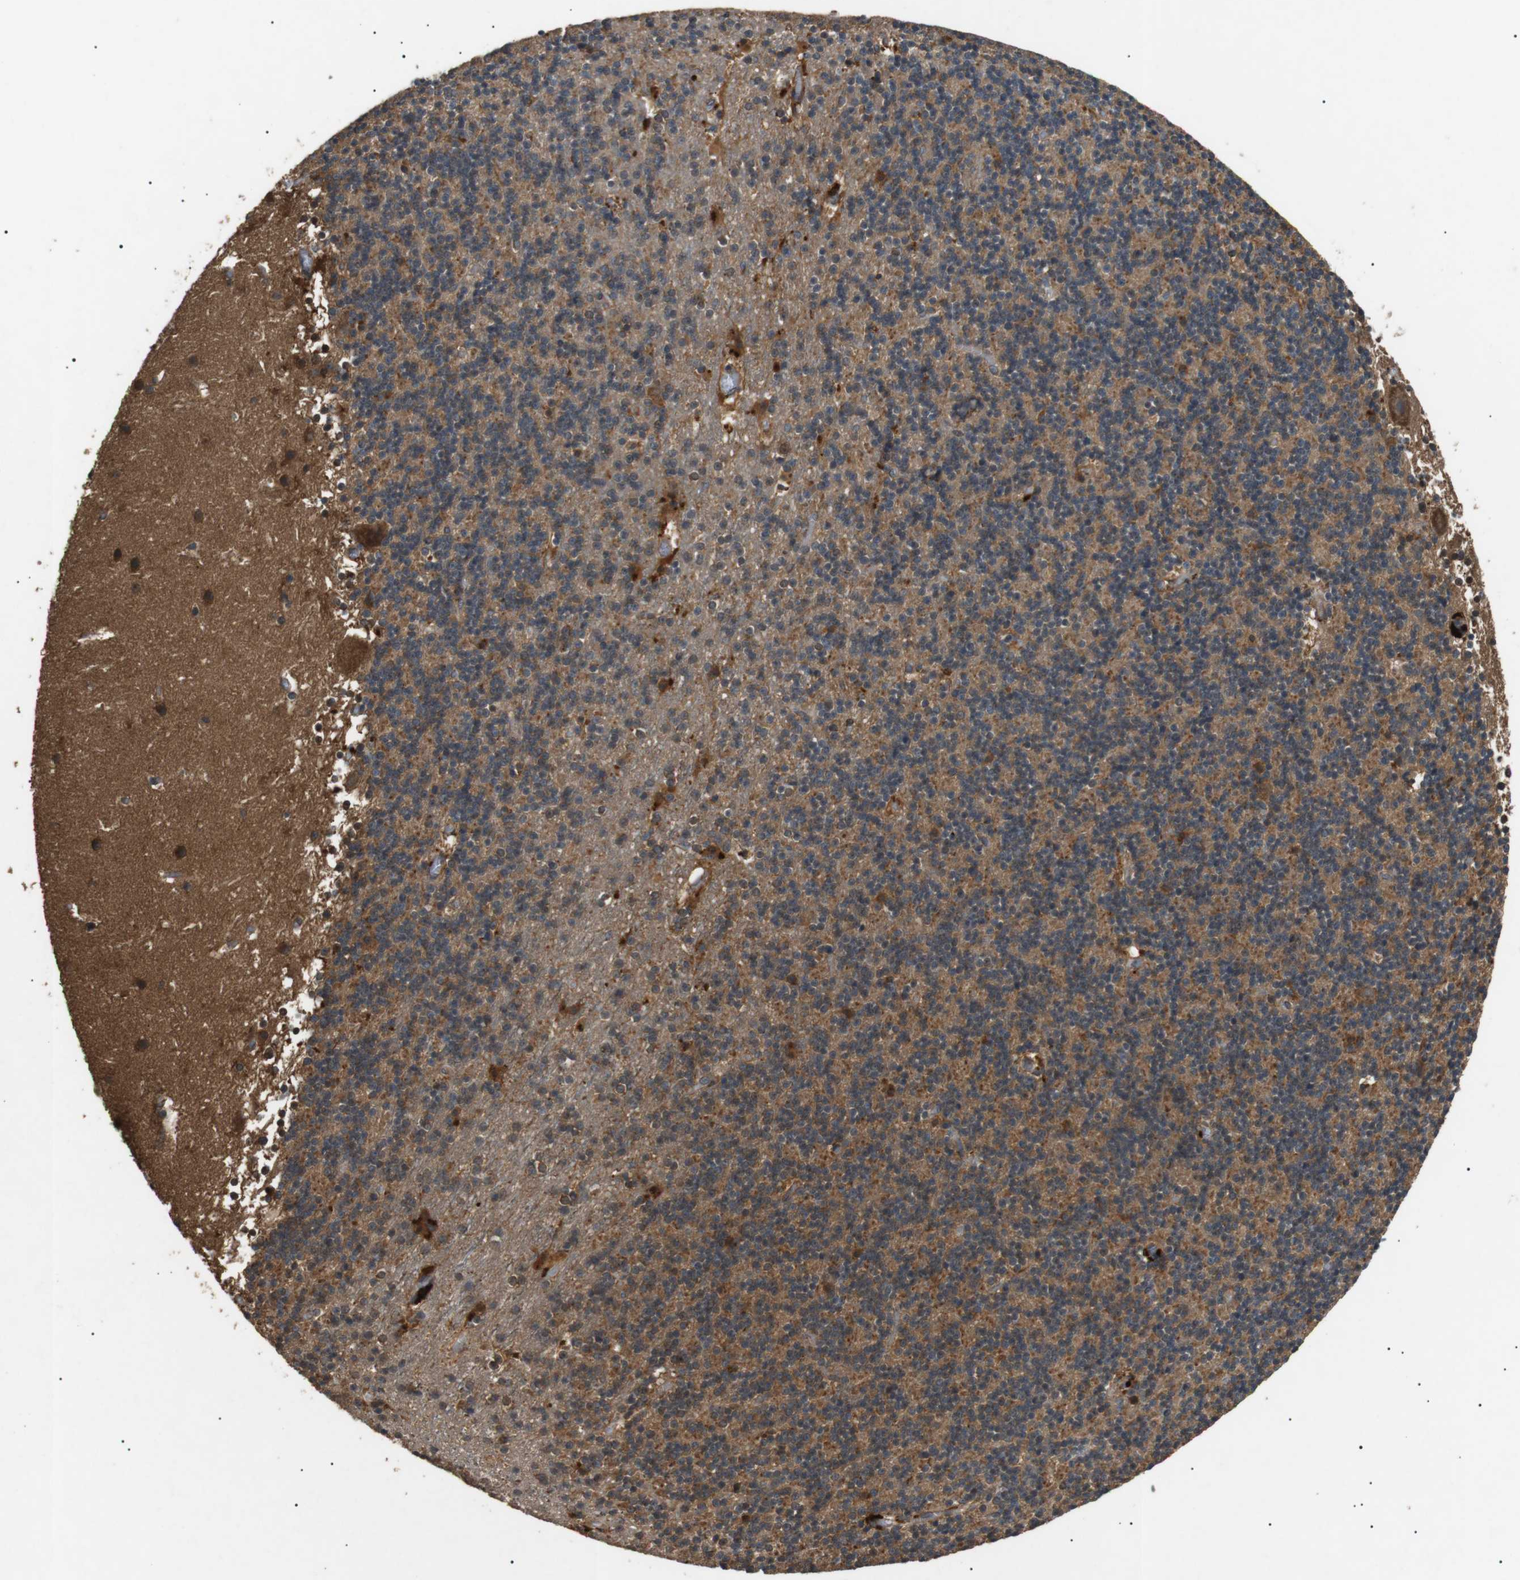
{"staining": {"intensity": "moderate", "quantity": "25%-75%", "location": "cytoplasmic/membranous"}, "tissue": "cerebellum", "cell_type": "Cells in granular layer", "image_type": "normal", "snomed": [{"axis": "morphology", "description": "Normal tissue, NOS"}, {"axis": "topography", "description": "Cerebellum"}], "caption": "This photomicrograph reveals unremarkable cerebellum stained with immunohistochemistry (IHC) to label a protein in brown. The cytoplasmic/membranous of cells in granular layer show moderate positivity for the protein. Nuclei are counter-stained blue.", "gene": "TBC1D15", "patient": {"sex": "male", "age": 45}}